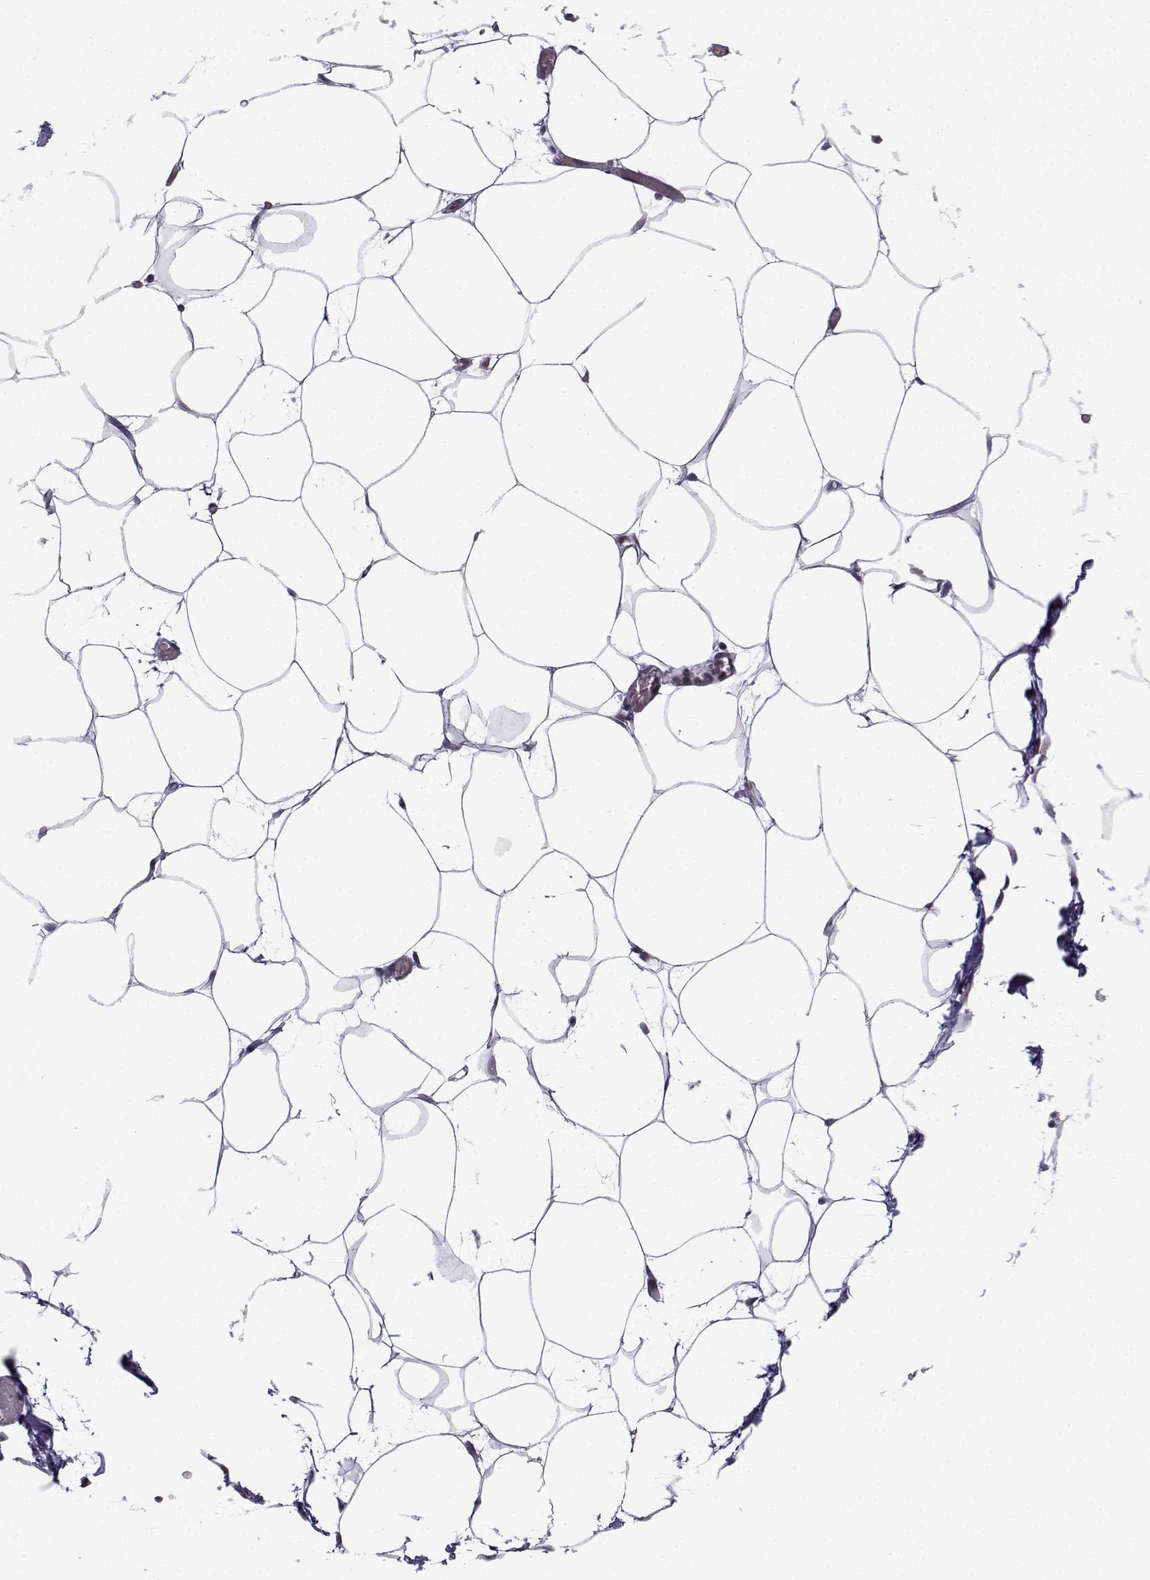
{"staining": {"intensity": "negative", "quantity": "none", "location": "none"}, "tissue": "adipose tissue", "cell_type": "Adipocytes", "image_type": "normal", "snomed": [{"axis": "morphology", "description": "Normal tissue, NOS"}, {"axis": "topography", "description": "Adipose tissue"}], "caption": "Immunohistochemical staining of unremarkable human adipose tissue reveals no significant staining in adipocytes. (Stains: DAB (3,3'-diaminobenzidine) IHC with hematoxylin counter stain, Microscopy: brightfield microscopy at high magnification).", "gene": "CFAP70", "patient": {"sex": "male", "age": 57}}